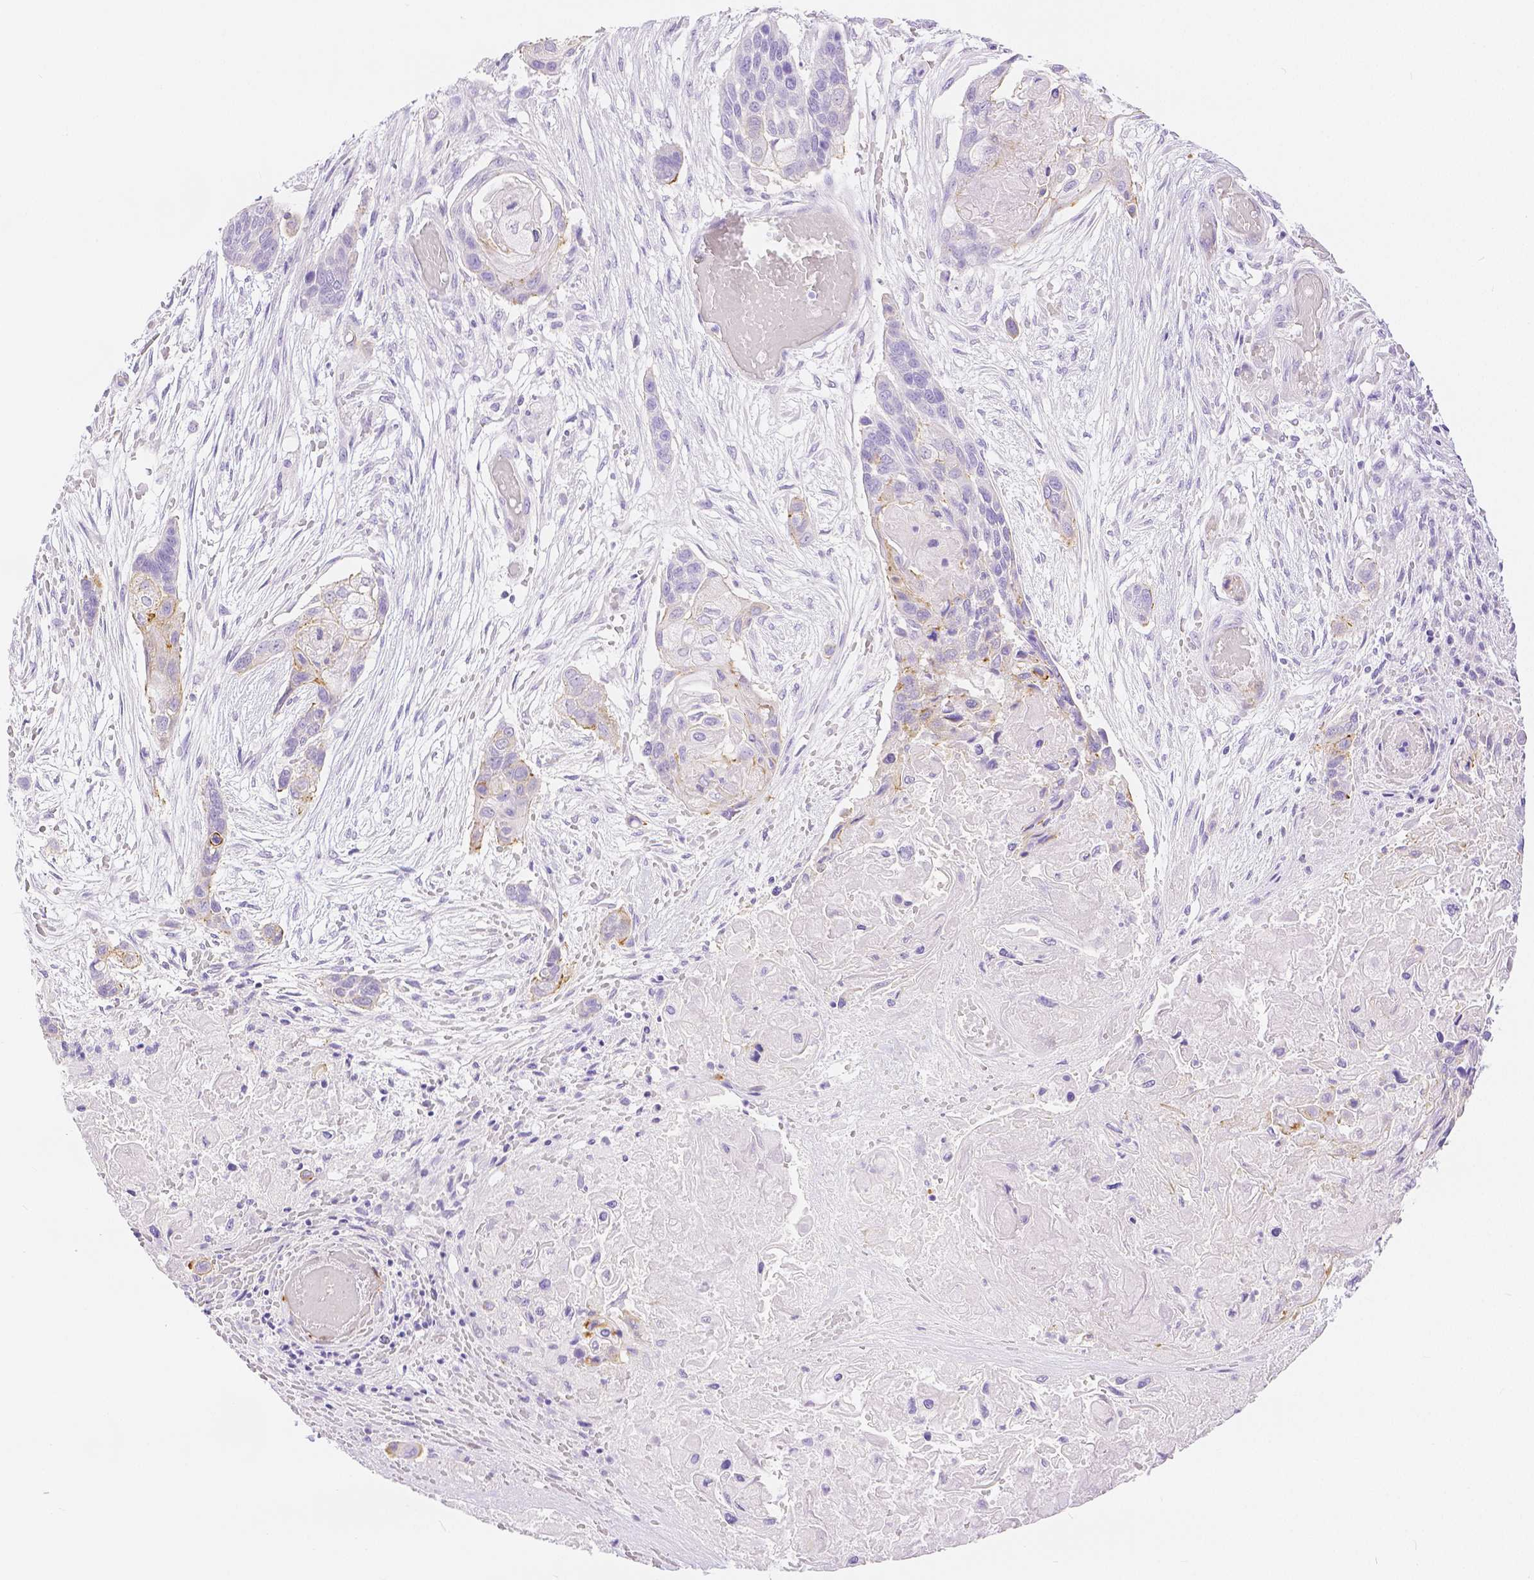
{"staining": {"intensity": "weak", "quantity": "<25%", "location": "cytoplasmic/membranous"}, "tissue": "lung cancer", "cell_type": "Tumor cells", "image_type": "cancer", "snomed": [{"axis": "morphology", "description": "Squamous cell carcinoma, NOS"}, {"axis": "topography", "description": "Lung"}], "caption": "Photomicrograph shows no protein positivity in tumor cells of lung cancer (squamous cell carcinoma) tissue.", "gene": "SLC27A5", "patient": {"sex": "male", "age": 69}}